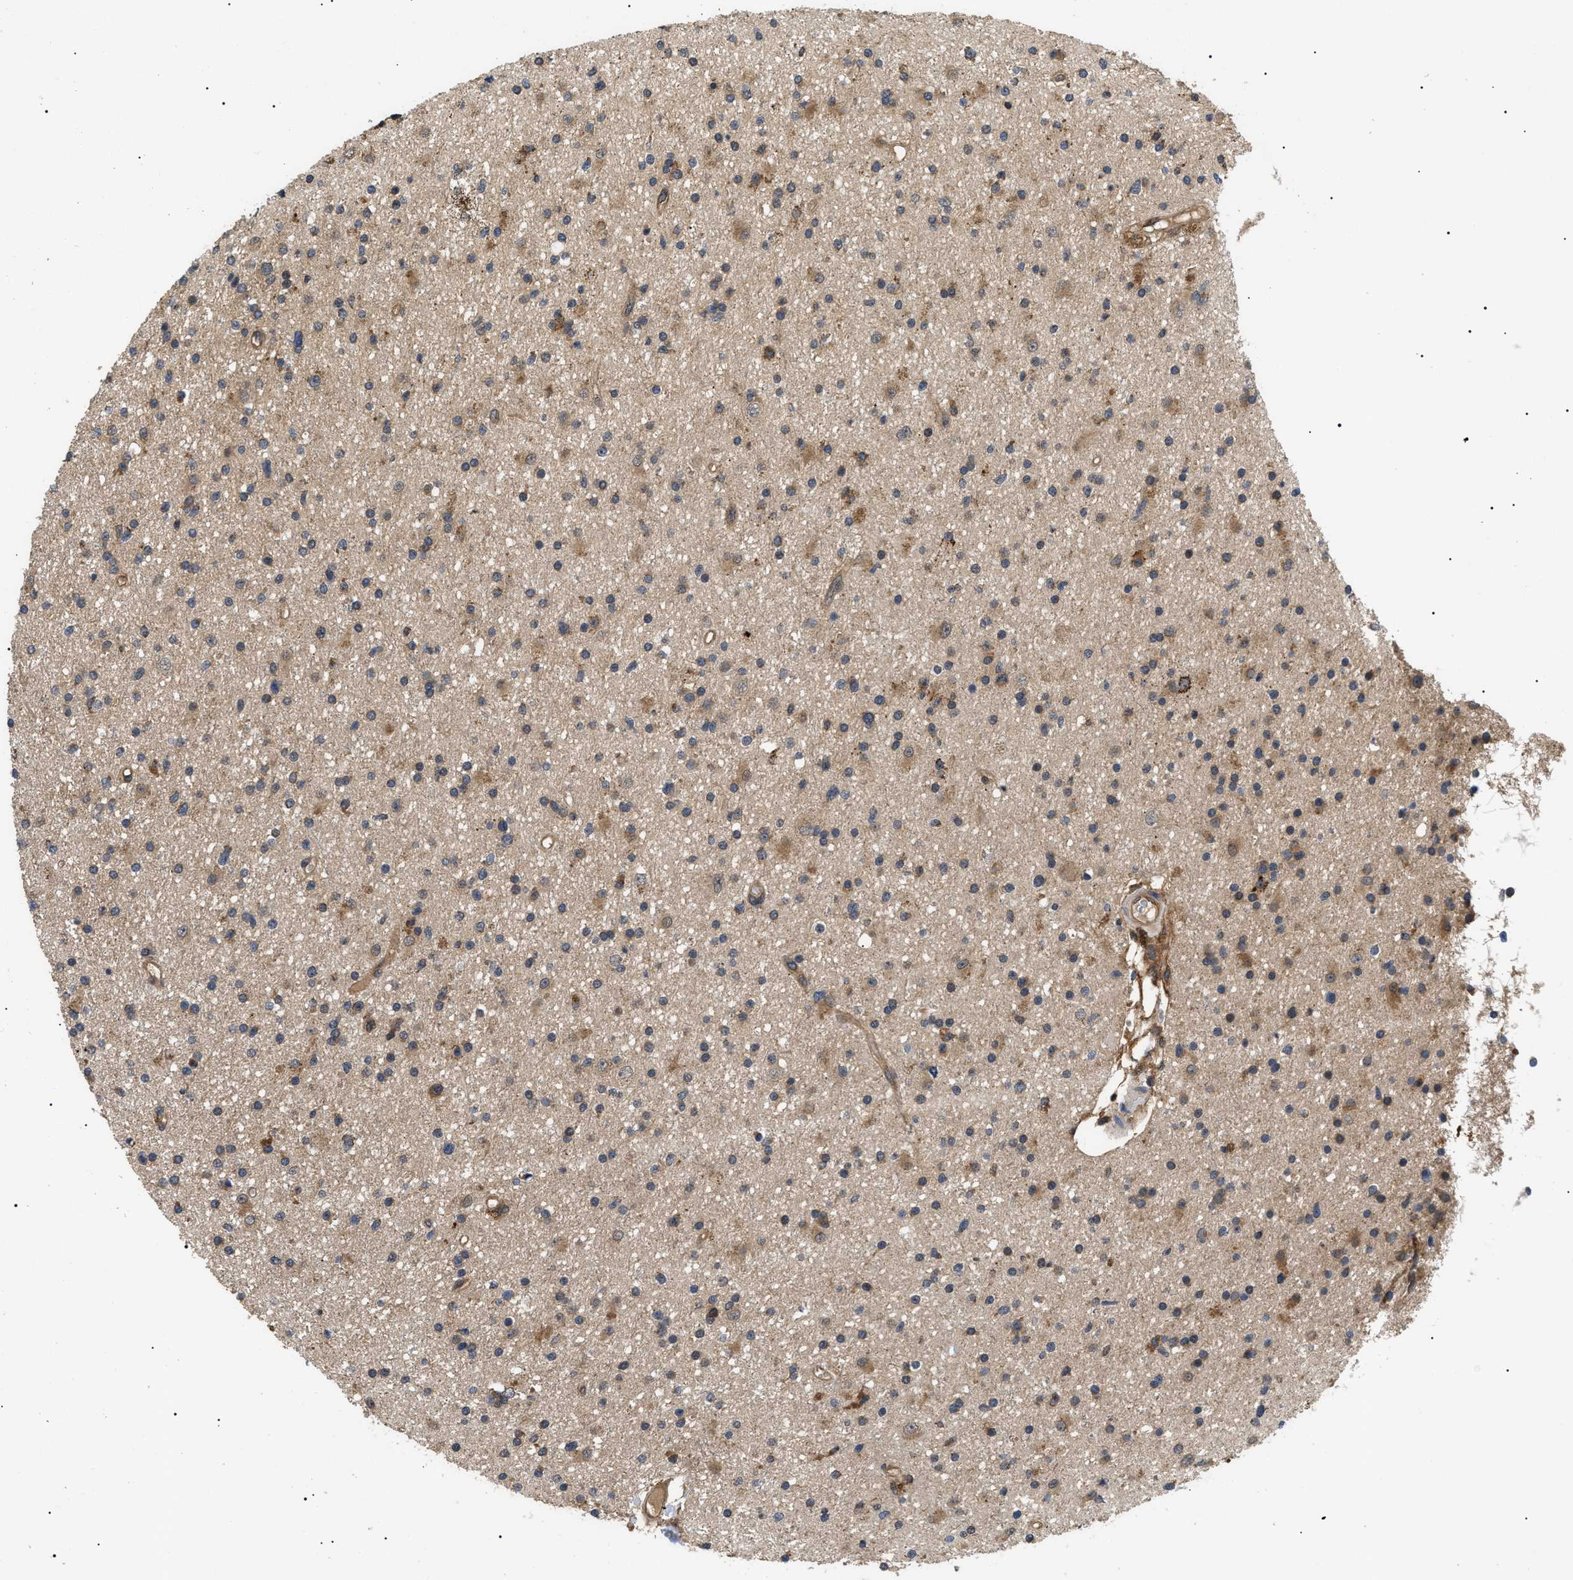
{"staining": {"intensity": "moderate", "quantity": "25%-75%", "location": "cytoplasmic/membranous,nuclear"}, "tissue": "glioma", "cell_type": "Tumor cells", "image_type": "cancer", "snomed": [{"axis": "morphology", "description": "Glioma, malignant, High grade"}, {"axis": "topography", "description": "Brain"}], "caption": "Brown immunohistochemical staining in human glioma shows moderate cytoplasmic/membranous and nuclear expression in about 25%-75% of tumor cells.", "gene": "ASTL", "patient": {"sex": "male", "age": 33}}